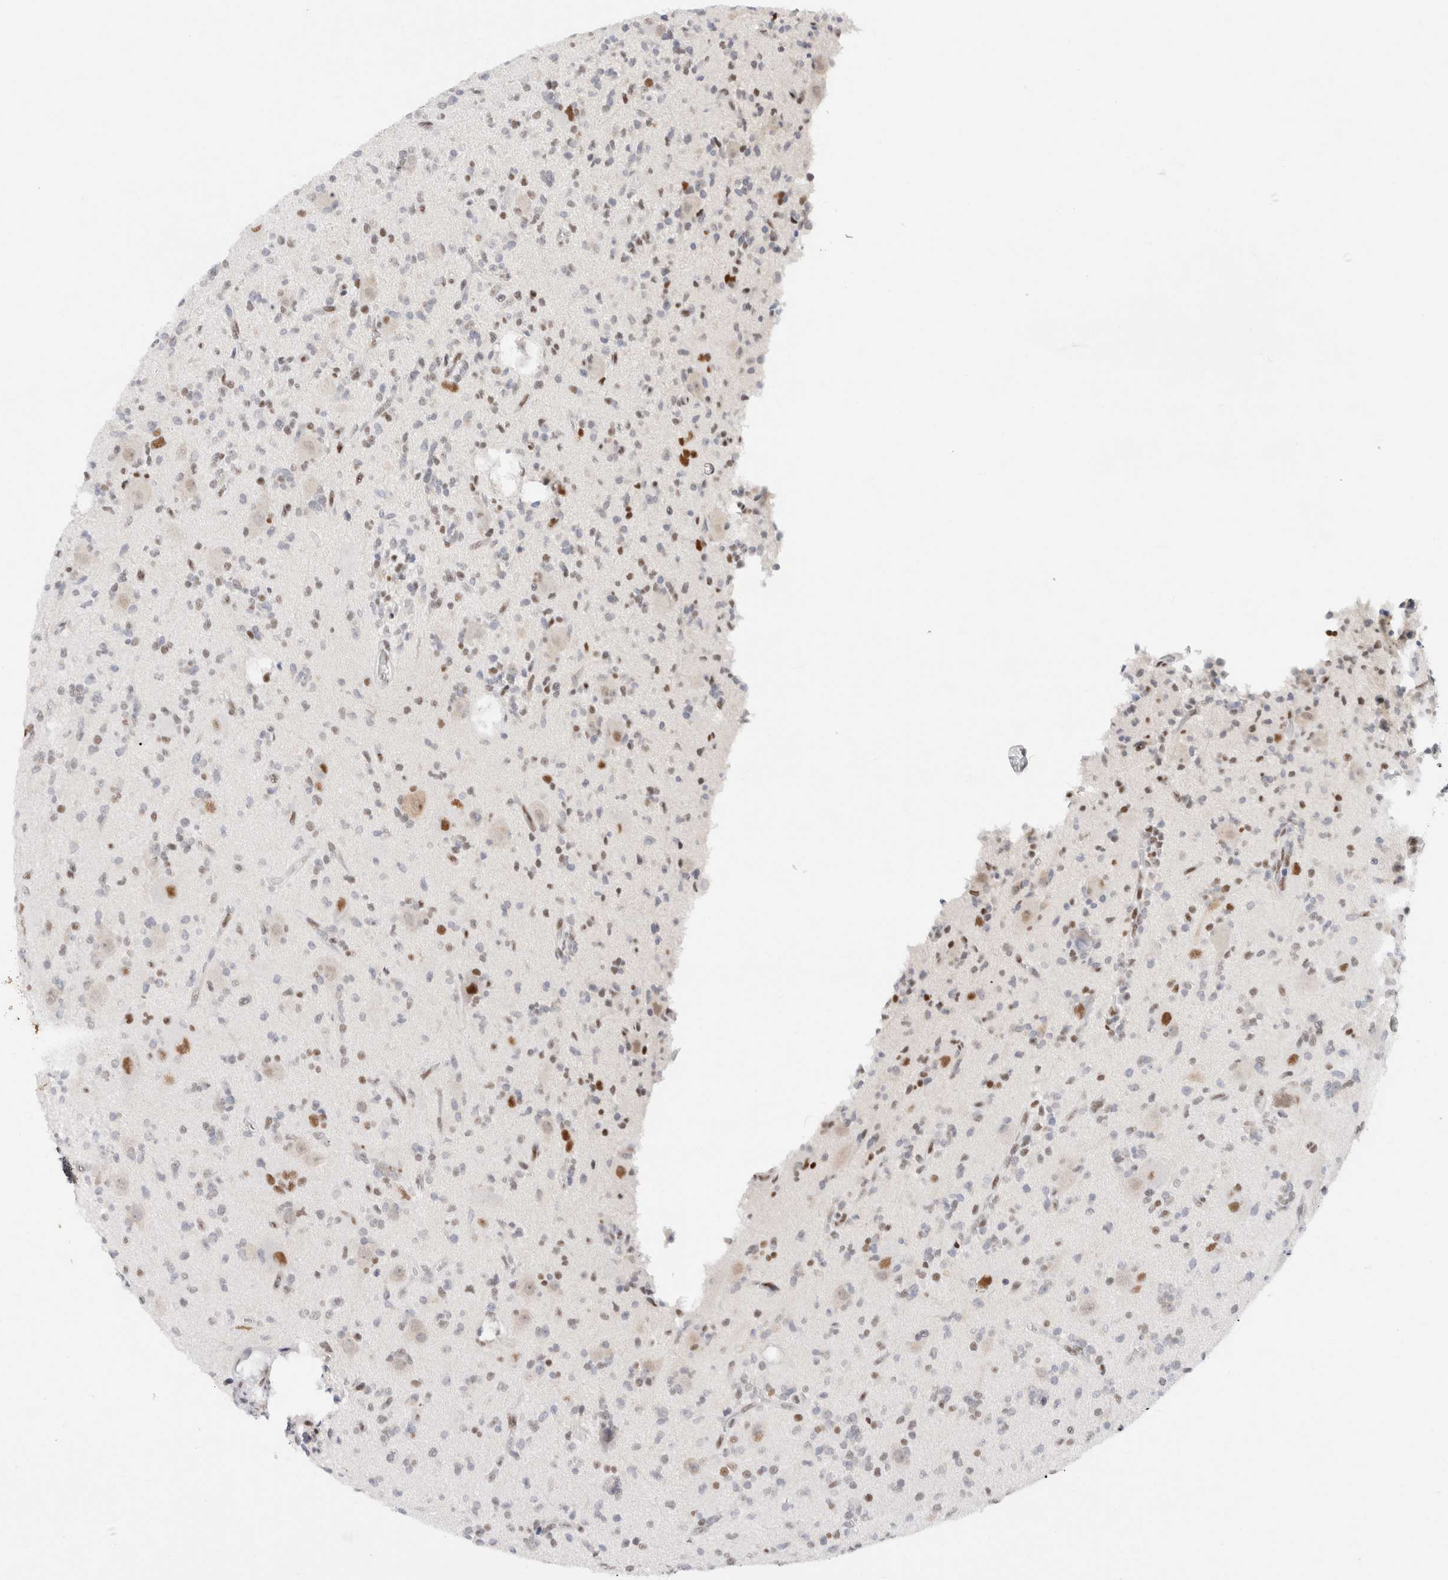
{"staining": {"intensity": "moderate", "quantity": "<25%", "location": "nuclear"}, "tissue": "glioma", "cell_type": "Tumor cells", "image_type": "cancer", "snomed": [{"axis": "morphology", "description": "Glioma, malignant, High grade"}, {"axis": "topography", "description": "Brain"}], "caption": "Moderate nuclear protein staining is appreciated in approximately <25% of tumor cells in glioma. The protein is shown in brown color, while the nuclei are stained blue.", "gene": "COPS7A", "patient": {"sex": "male", "age": 34}}